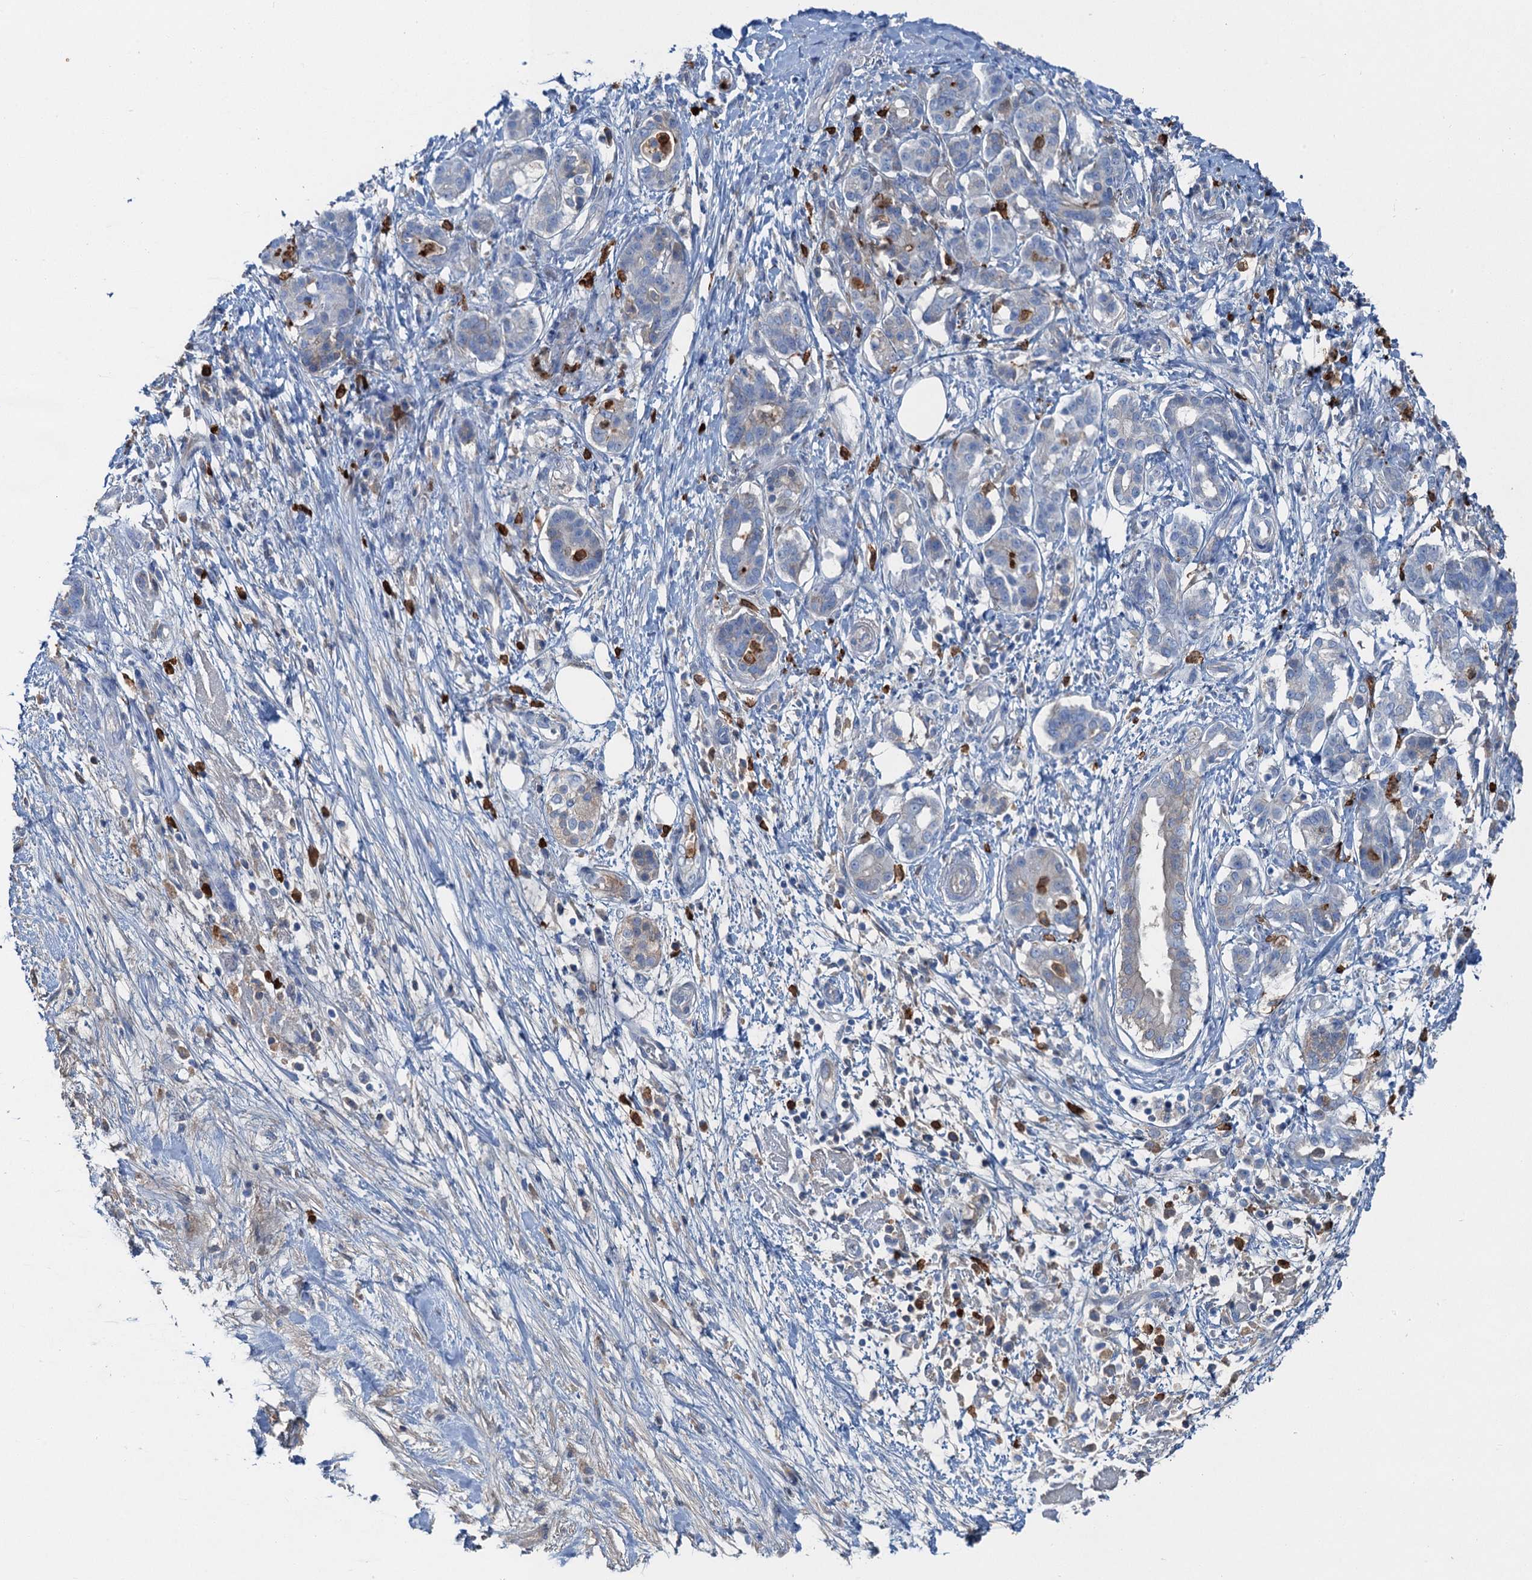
{"staining": {"intensity": "negative", "quantity": "none", "location": "none"}, "tissue": "pancreatic cancer", "cell_type": "Tumor cells", "image_type": "cancer", "snomed": [{"axis": "morphology", "description": "Adenocarcinoma, NOS"}, {"axis": "topography", "description": "Pancreas"}], "caption": "A micrograph of pancreatic adenocarcinoma stained for a protein shows no brown staining in tumor cells. (DAB immunohistochemistry (IHC) with hematoxylin counter stain).", "gene": "OTOA", "patient": {"sex": "female", "age": 73}}